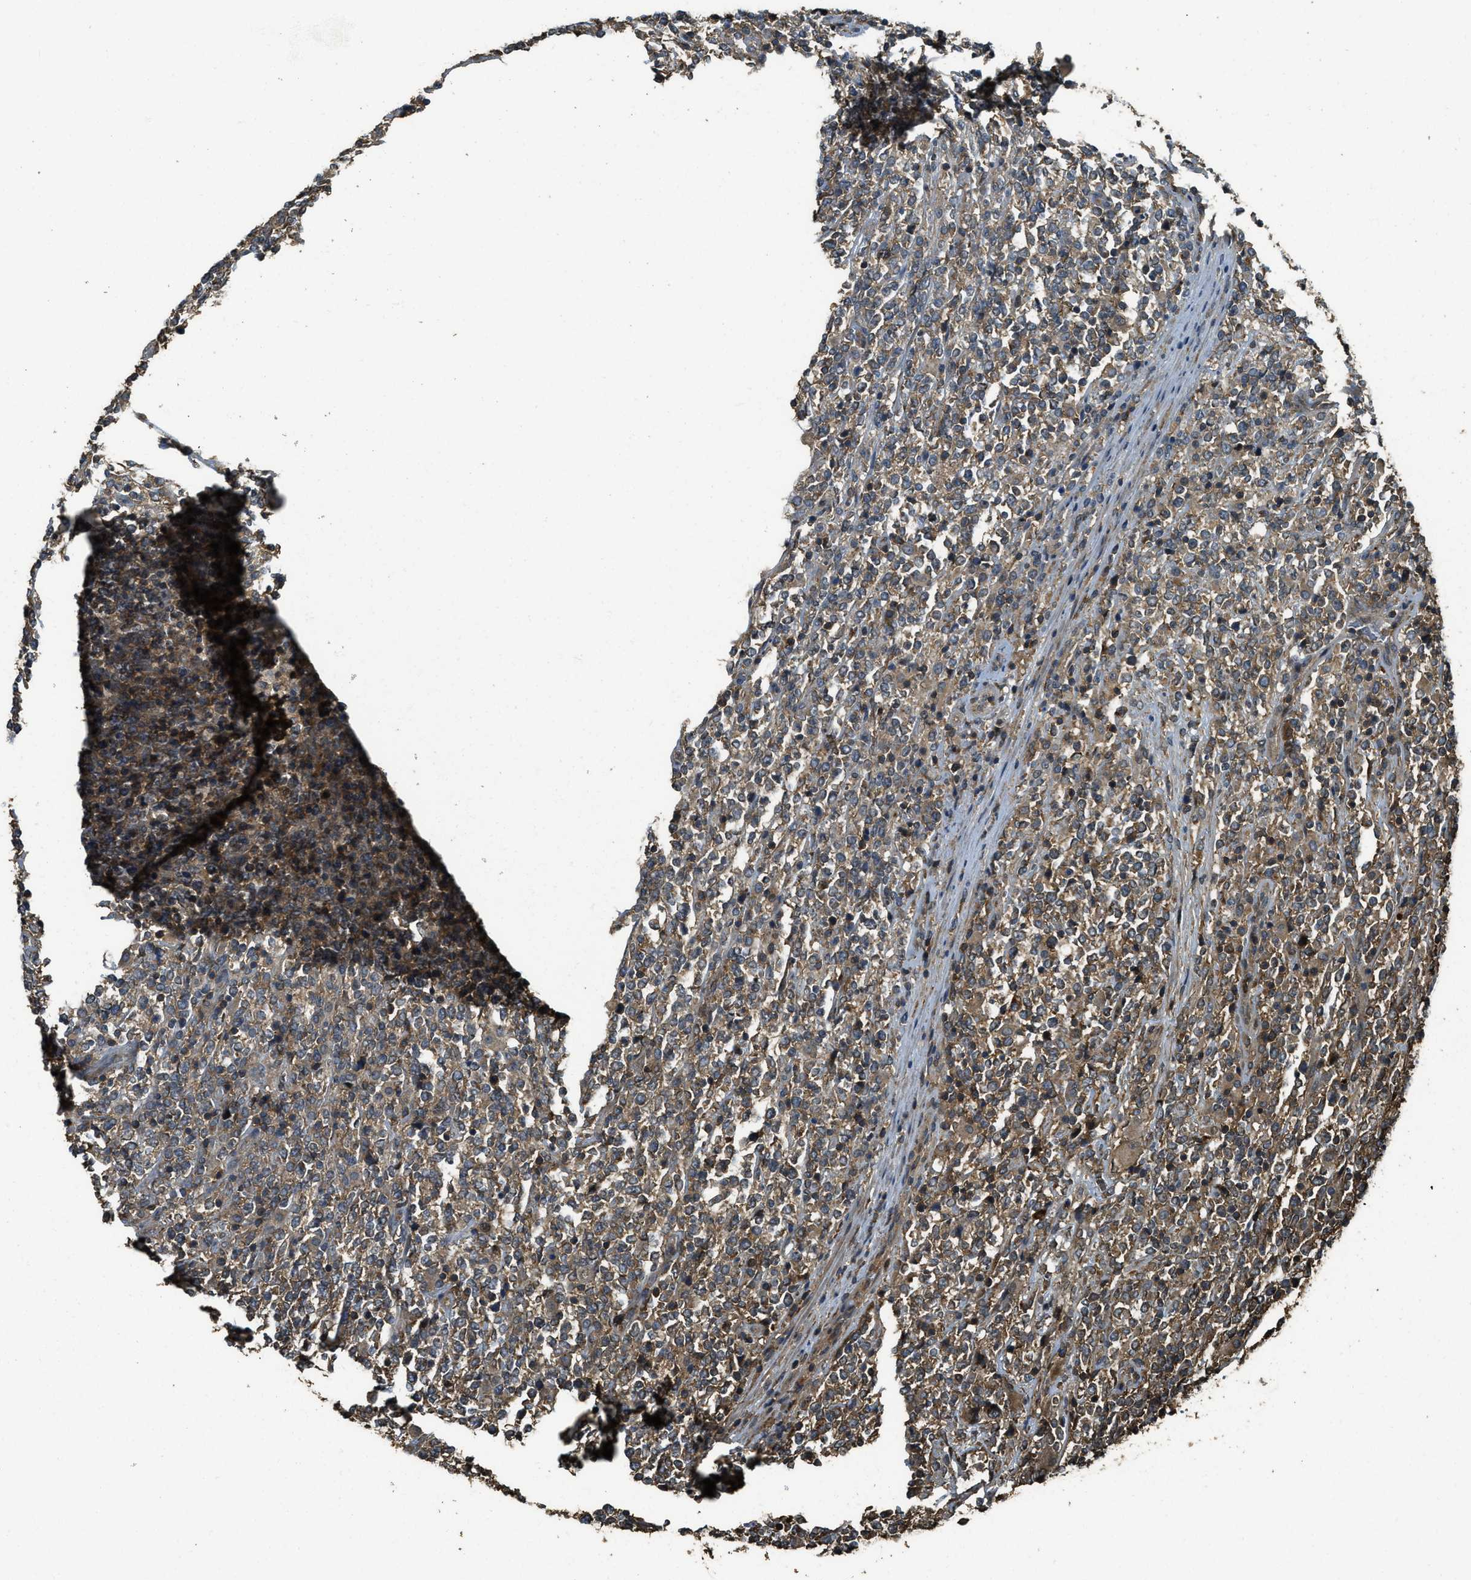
{"staining": {"intensity": "moderate", "quantity": ">75%", "location": "cytoplasmic/membranous"}, "tissue": "lymphoma", "cell_type": "Tumor cells", "image_type": "cancer", "snomed": [{"axis": "morphology", "description": "Malignant lymphoma, non-Hodgkin's type, High grade"}, {"axis": "topography", "description": "Soft tissue"}], "caption": "Immunohistochemical staining of lymphoma reveals medium levels of moderate cytoplasmic/membranous protein staining in approximately >75% of tumor cells.", "gene": "PPP6R3", "patient": {"sex": "male", "age": 18}}